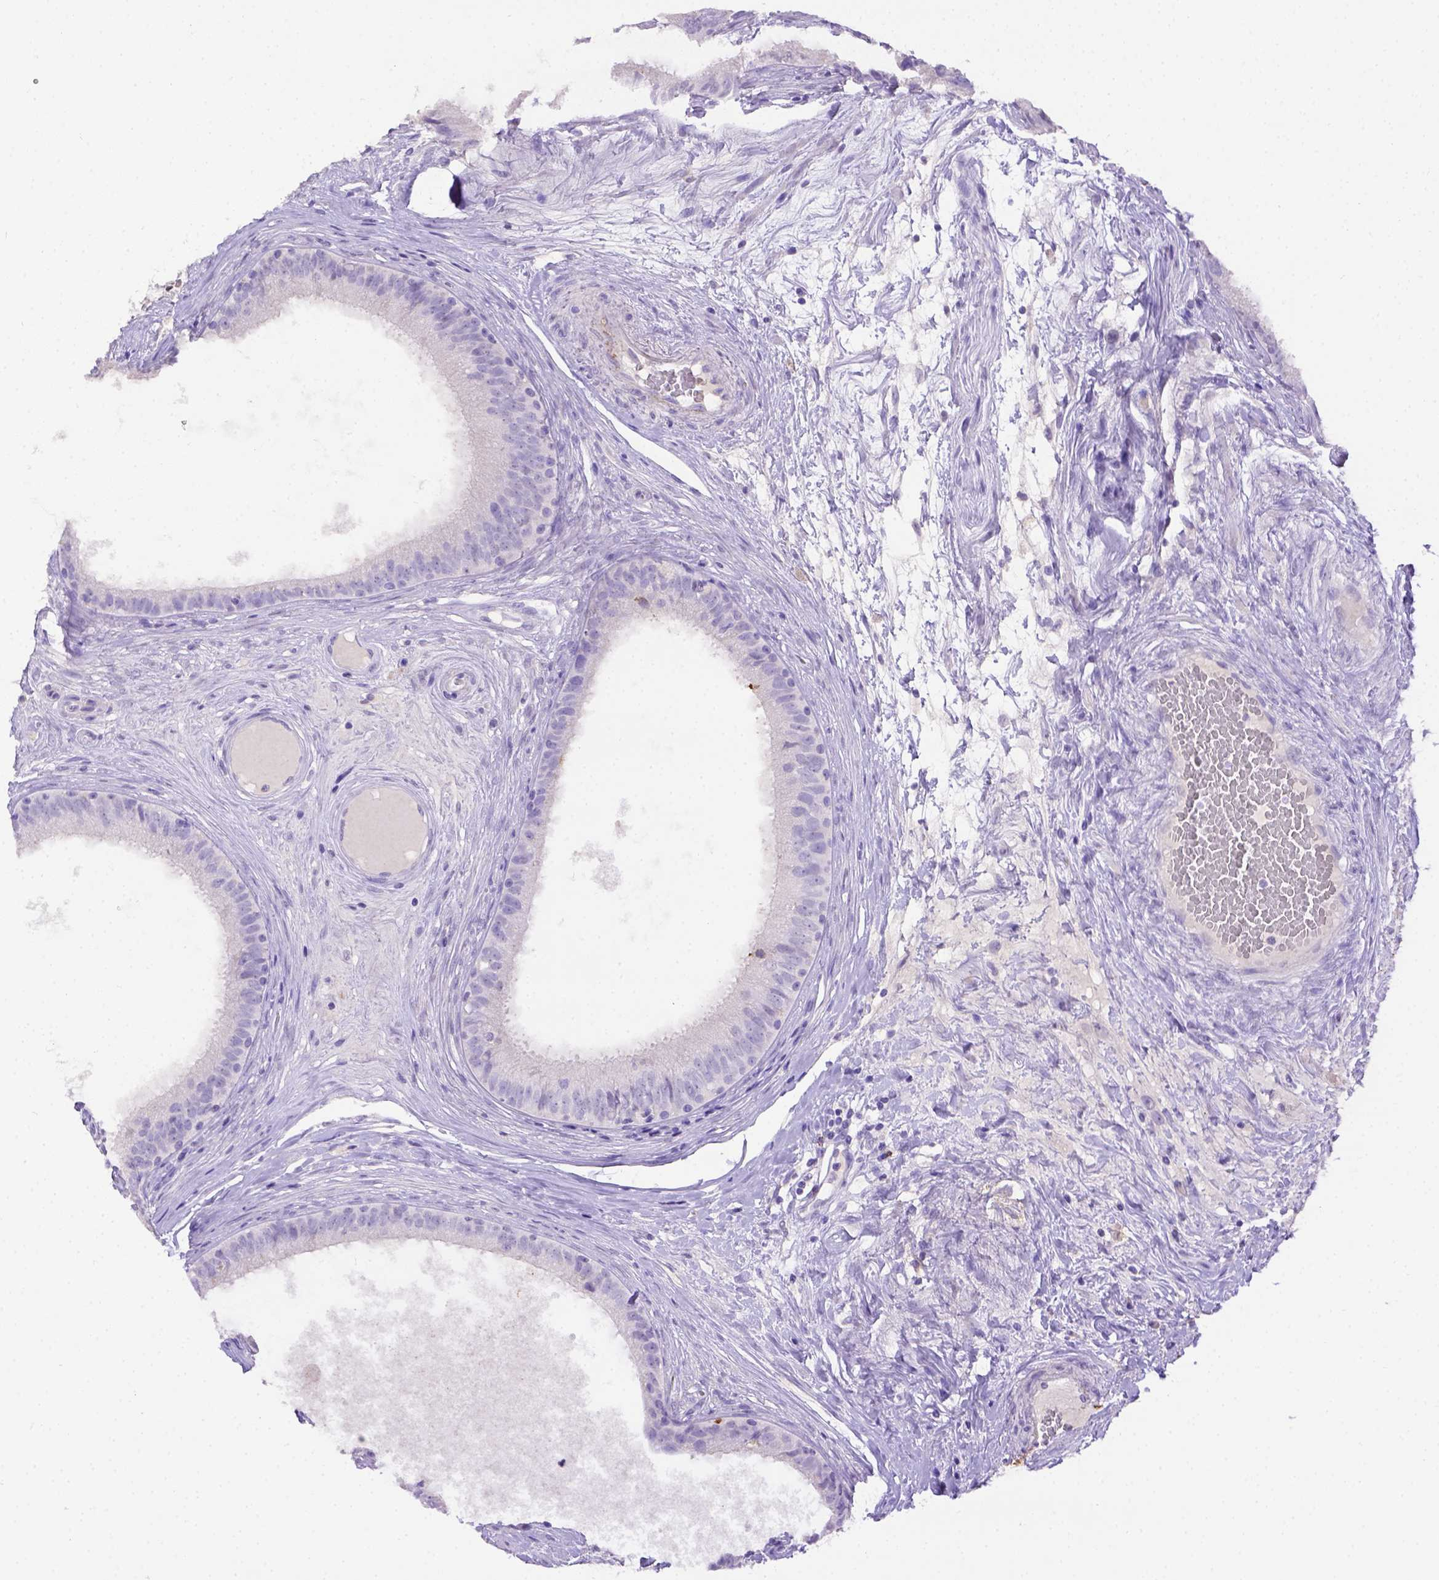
{"staining": {"intensity": "negative", "quantity": "none", "location": "none"}, "tissue": "epididymis", "cell_type": "Glandular cells", "image_type": "normal", "snomed": [{"axis": "morphology", "description": "Normal tissue, NOS"}, {"axis": "topography", "description": "Epididymis"}], "caption": "IHC of unremarkable human epididymis displays no staining in glandular cells. Nuclei are stained in blue.", "gene": "B3GAT1", "patient": {"sex": "male", "age": 59}}